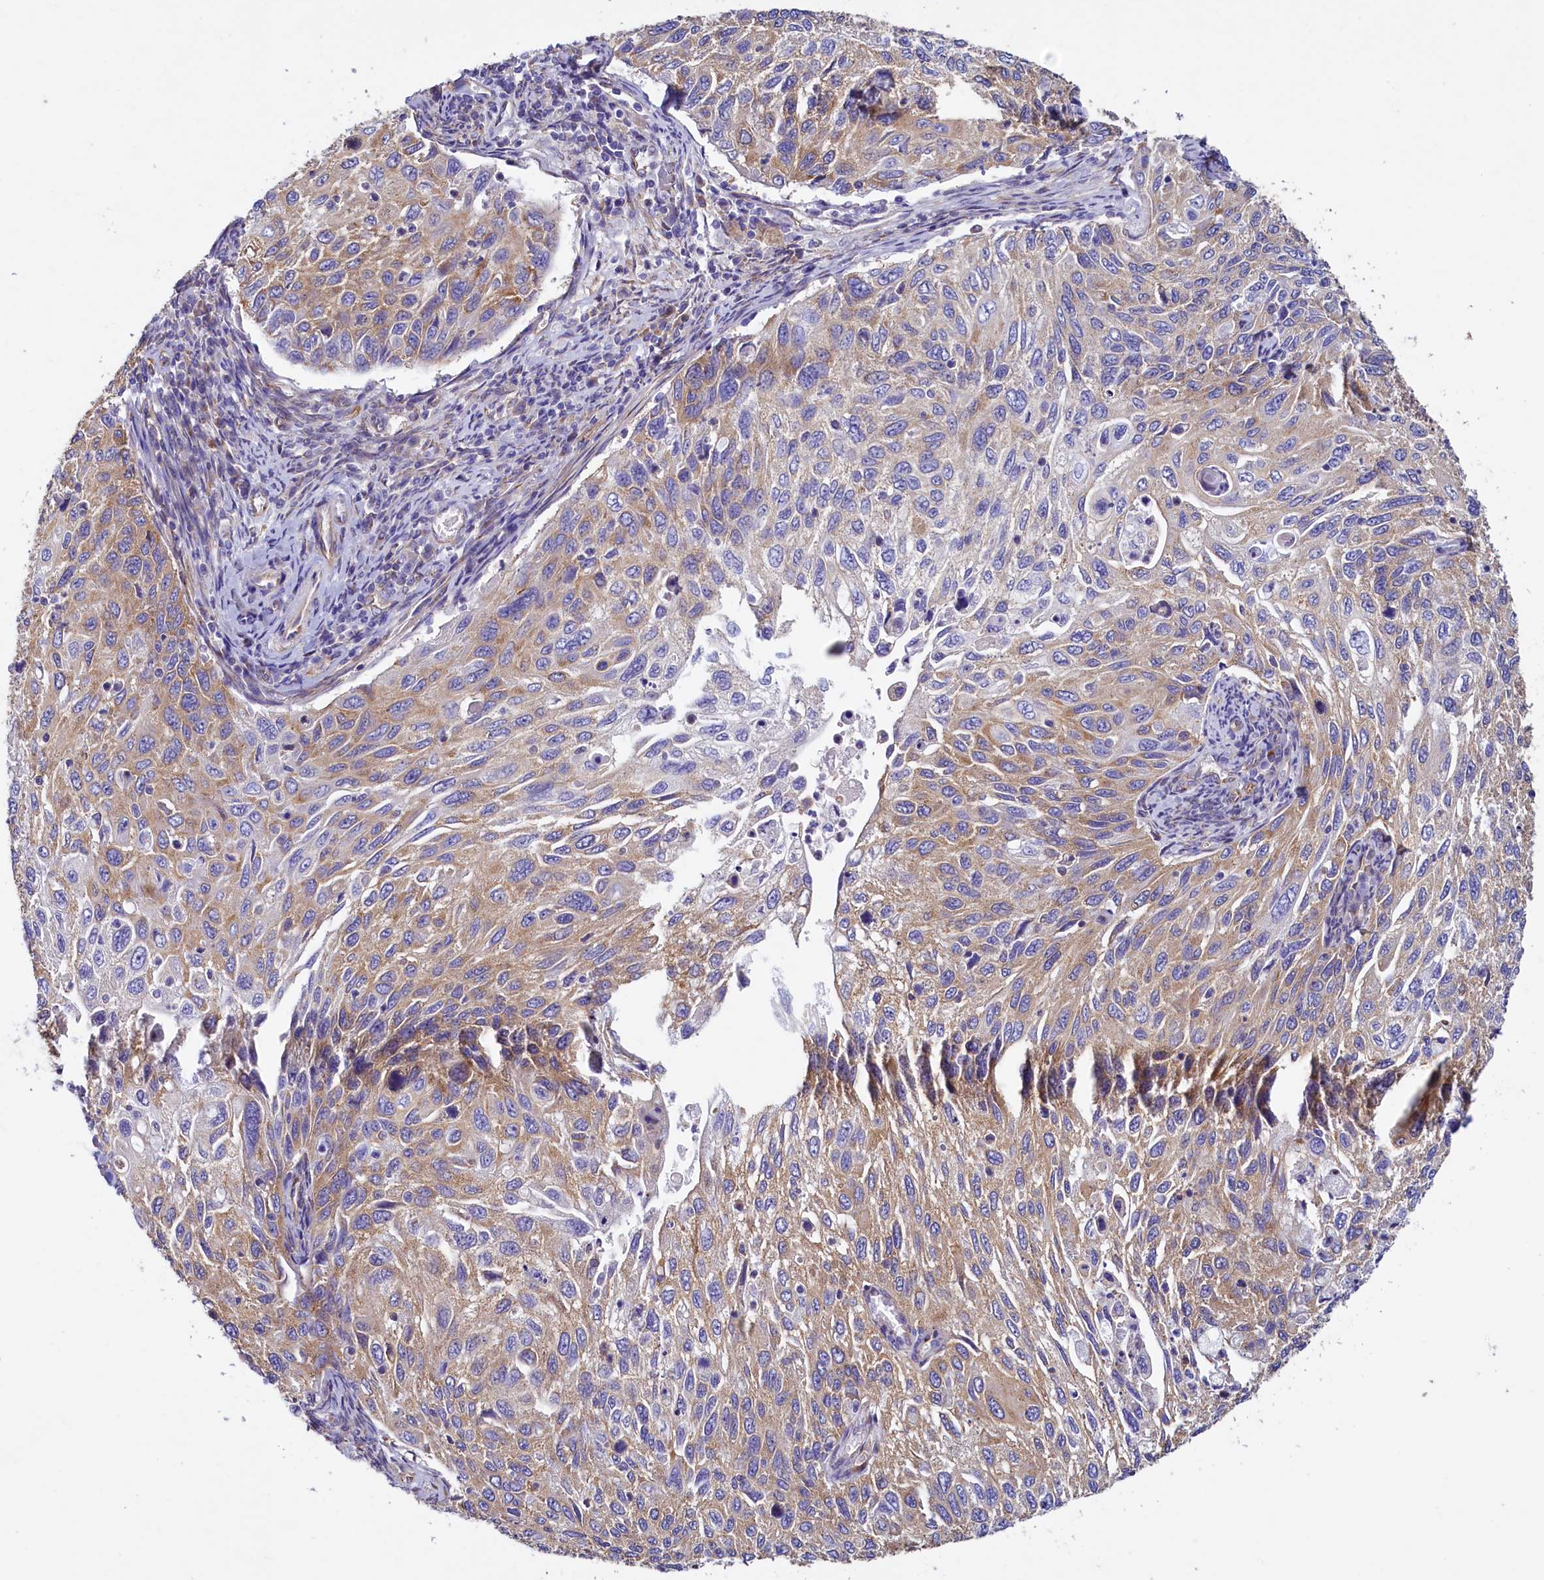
{"staining": {"intensity": "moderate", "quantity": ">75%", "location": "cytoplasmic/membranous"}, "tissue": "cervical cancer", "cell_type": "Tumor cells", "image_type": "cancer", "snomed": [{"axis": "morphology", "description": "Squamous cell carcinoma, NOS"}, {"axis": "topography", "description": "Cervix"}], "caption": "Cervical squamous cell carcinoma tissue exhibits moderate cytoplasmic/membranous staining in approximately >75% of tumor cells, visualized by immunohistochemistry.", "gene": "GPR21", "patient": {"sex": "female", "age": 70}}